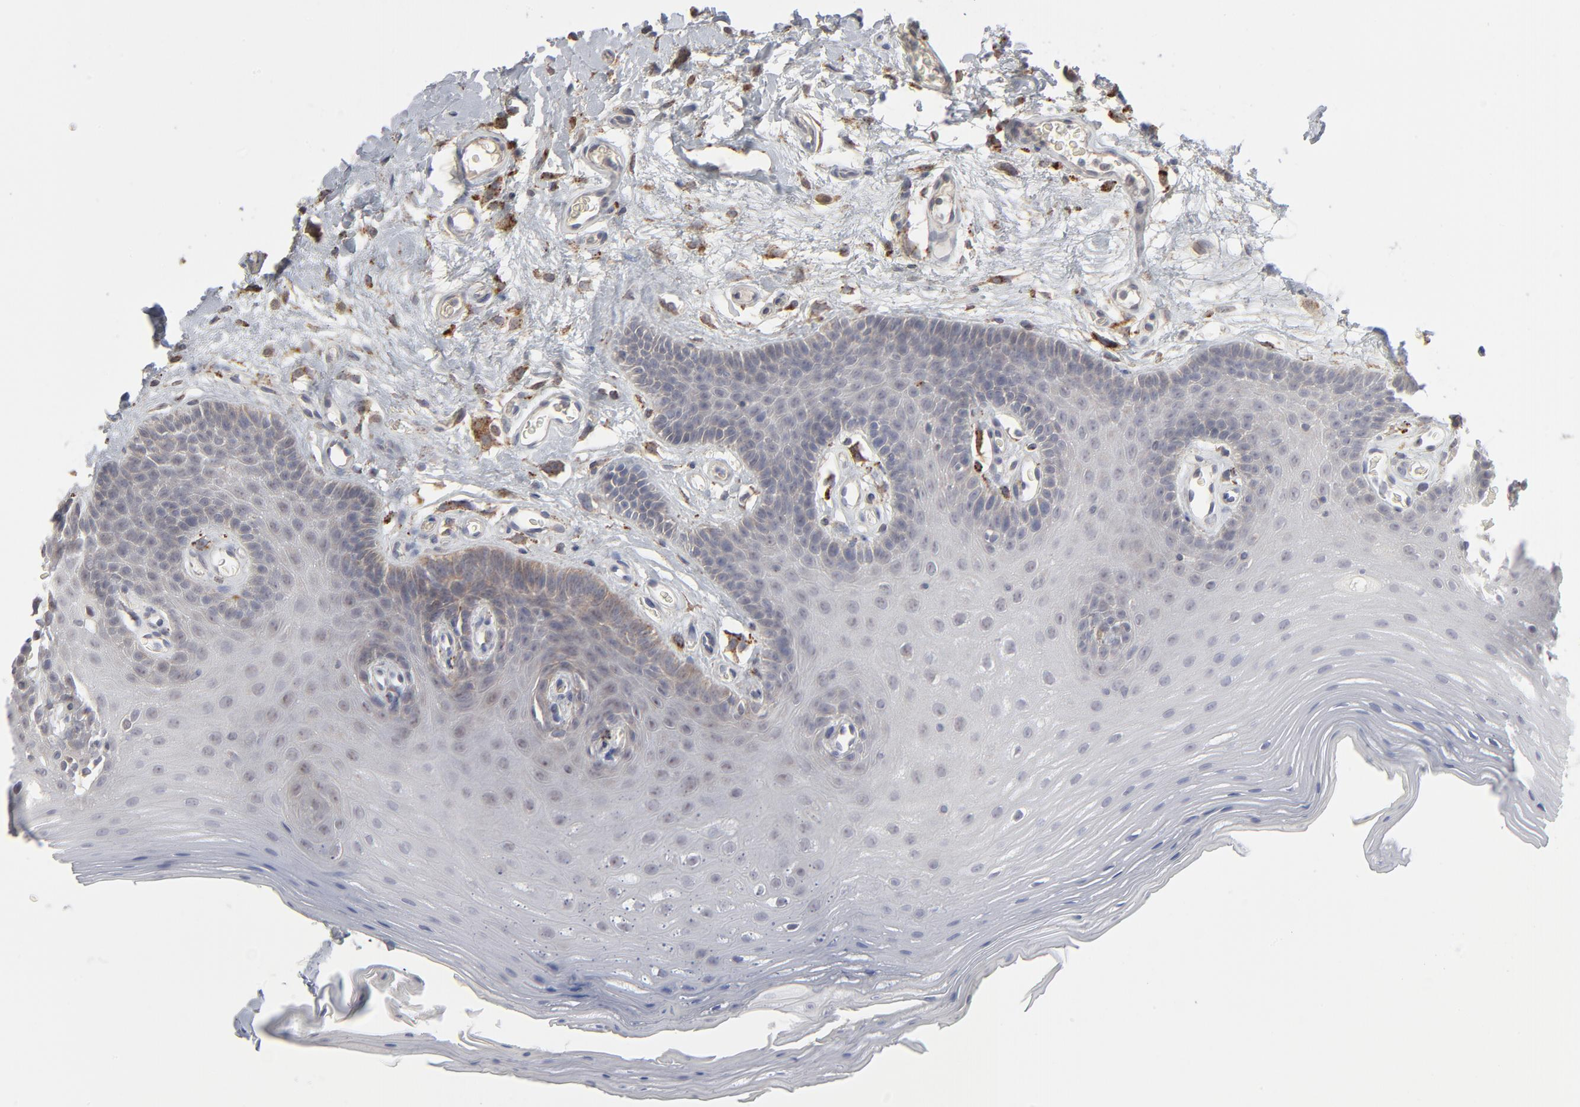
{"staining": {"intensity": "weak", "quantity": "<25%", "location": "cytoplasmic/membranous"}, "tissue": "oral mucosa", "cell_type": "Squamous epithelial cells", "image_type": "normal", "snomed": [{"axis": "morphology", "description": "Normal tissue, NOS"}, {"axis": "morphology", "description": "Squamous cell carcinoma, NOS"}, {"axis": "topography", "description": "Skeletal muscle"}, {"axis": "topography", "description": "Oral tissue"}, {"axis": "topography", "description": "Head-Neck"}], "caption": "The image exhibits no staining of squamous epithelial cells in benign oral mucosa. (Stains: DAB immunohistochemistry (IHC) with hematoxylin counter stain, Microscopy: brightfield microscopy at high magnification).", "gene": "POMT2", "patient": {"sex": "male", "age": 71}}